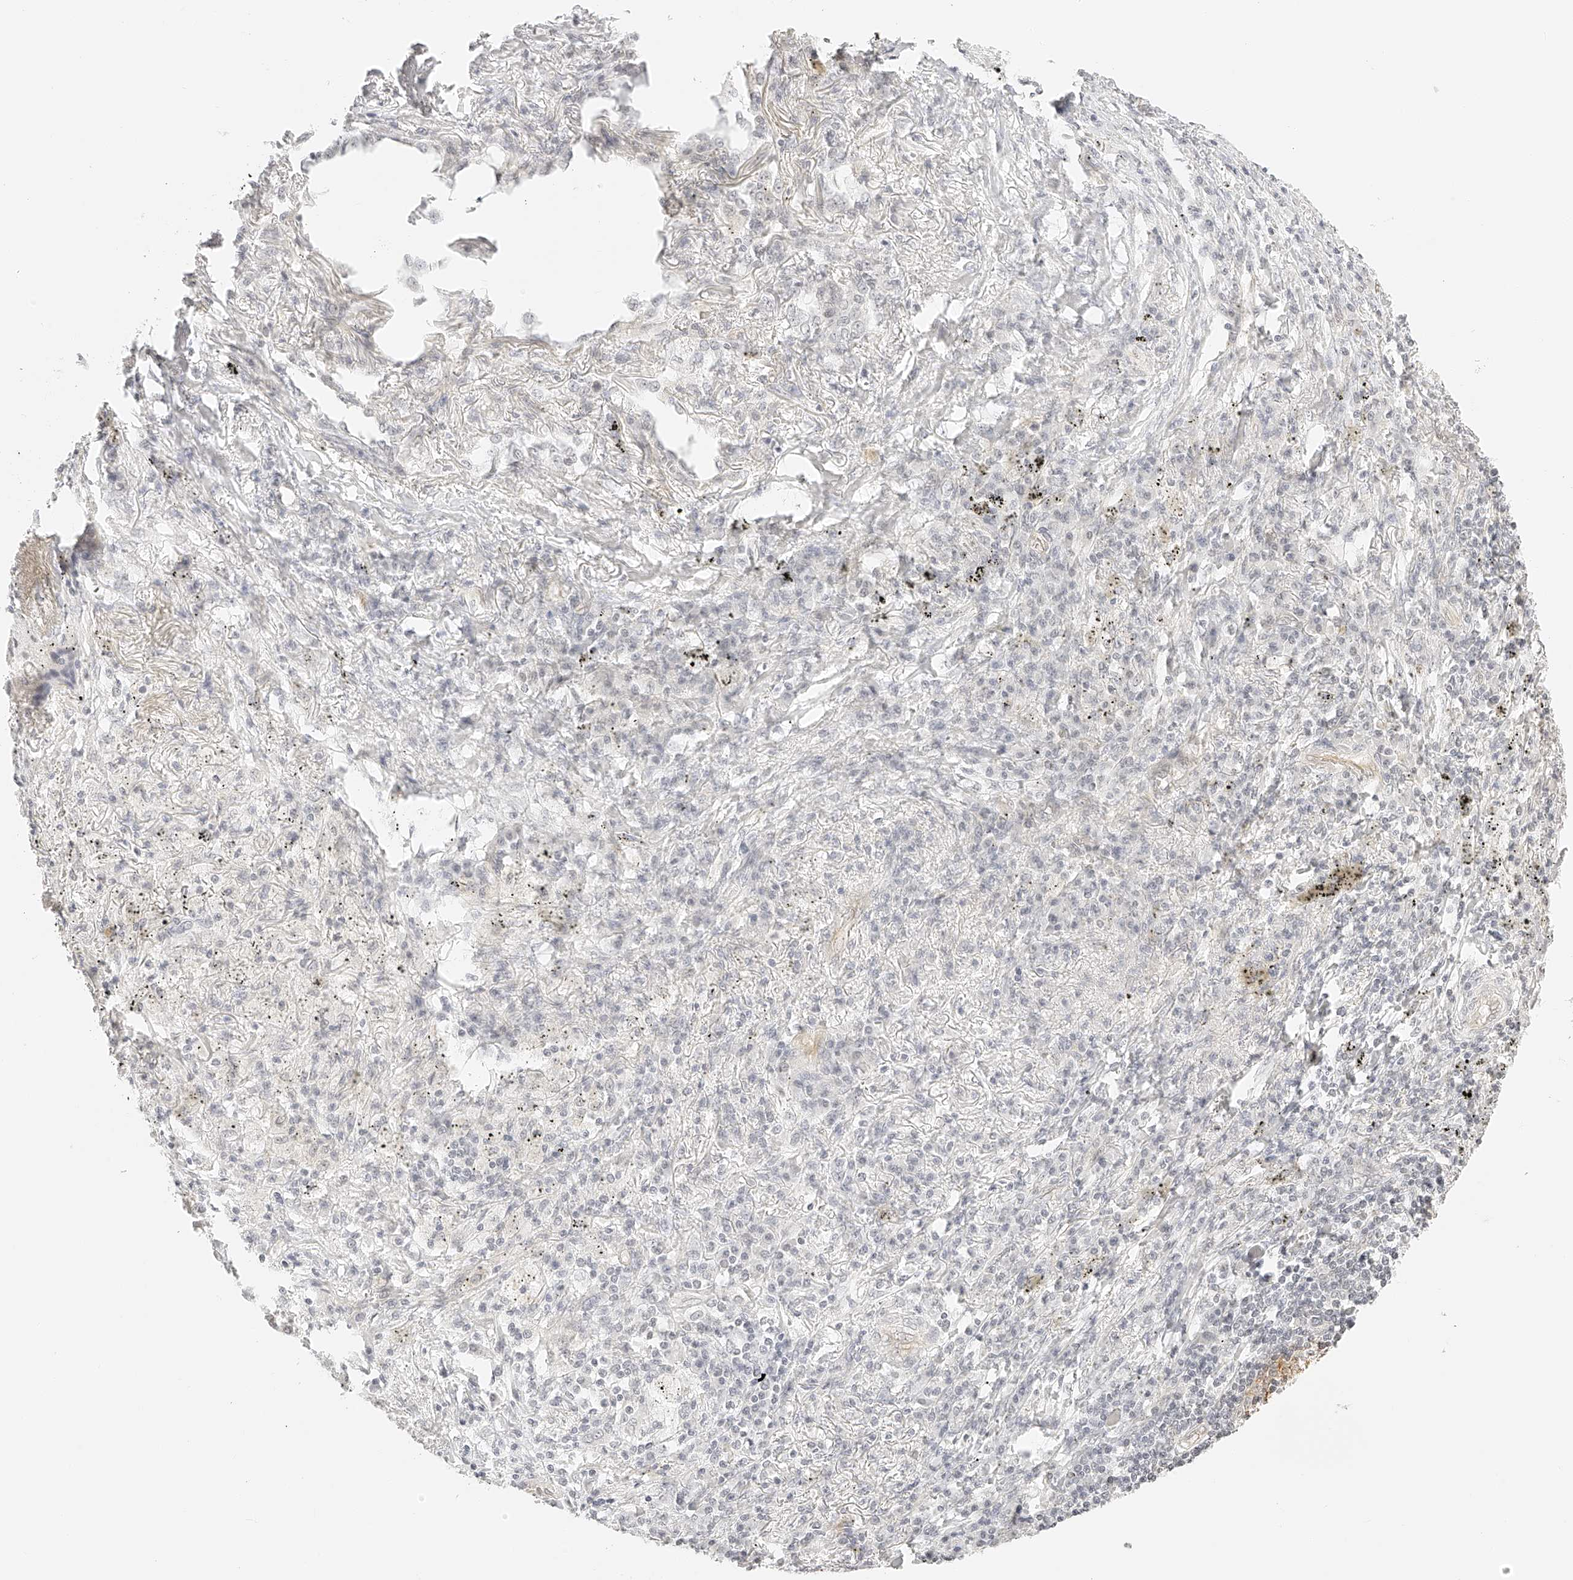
{"staining": {"intensity": "negative", "quantity": "none", "location": "none"}, "tissue": "lung cancer", "cell_type": "Tumor cells", "image_type": "cancer", "snomed": [{"axis": "morphology", "description": "Squamous cell carcinoma, NOS"}, {"axis": "topography", "description": "Lung"}], "caption": "Photomicrograph shows no protein expression in tumor cells of lung cancer tissue. Nuclei are stained in blue.", "gene": "ZFP69", "patient": {"sex": "female", "age": 63}}